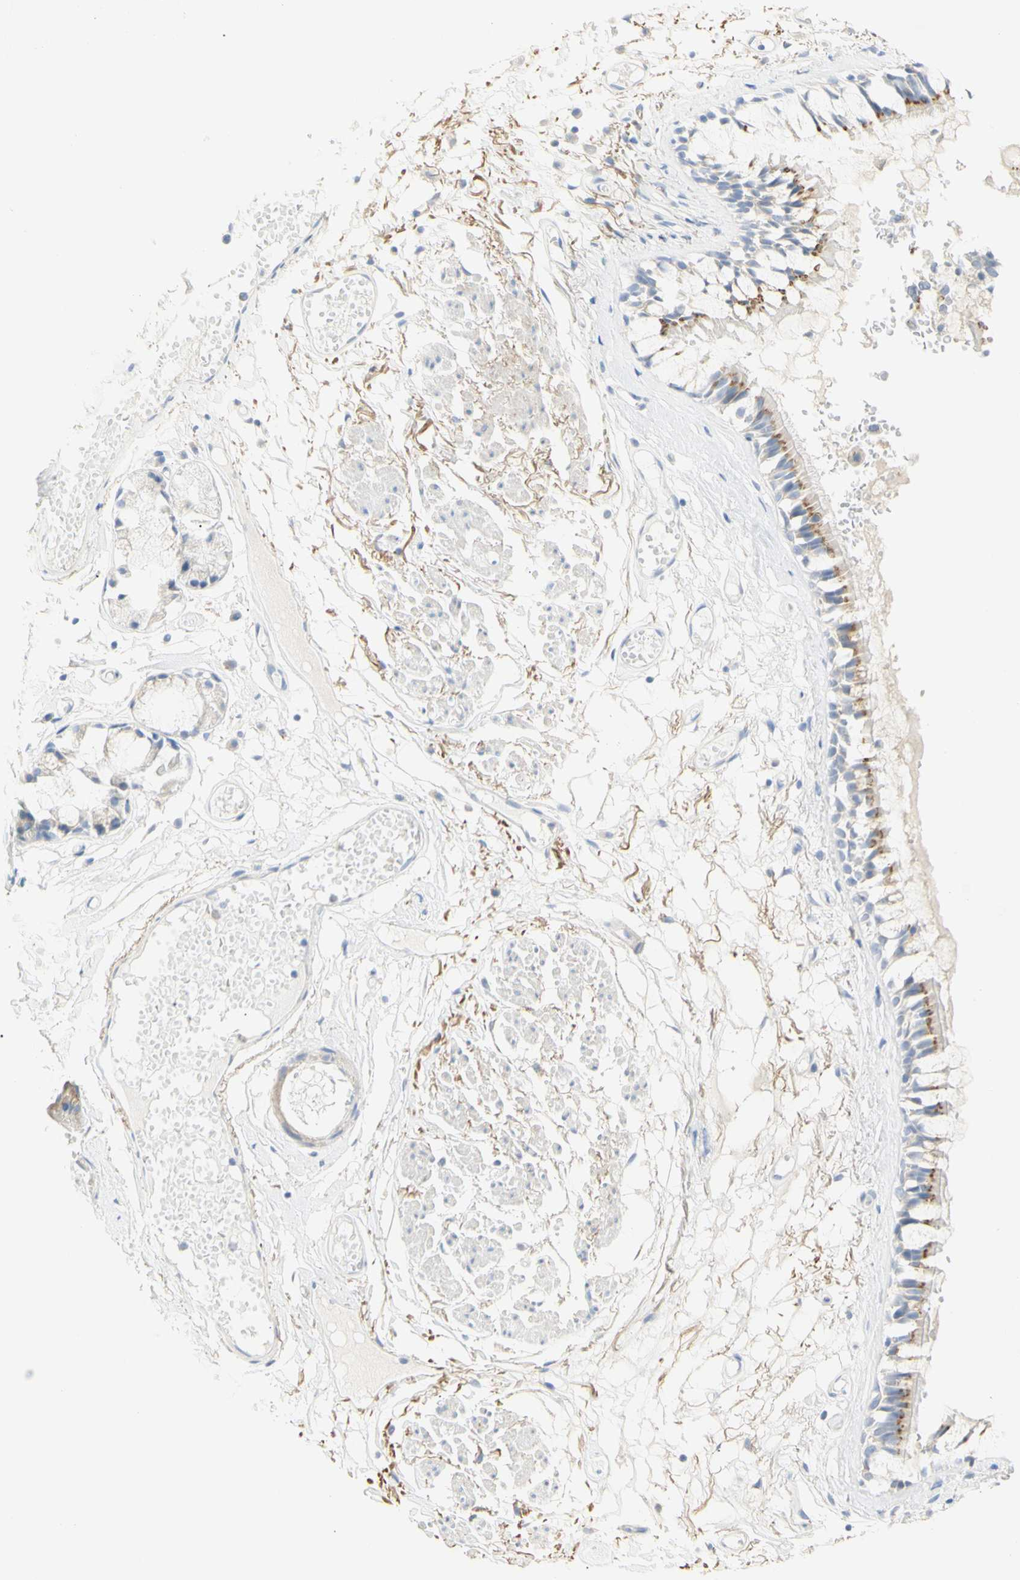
{"staining": {"intensity": "moderate", "quantity": ">75%", "location": "cytoplasmic/membranous"}, "tissue": "bronchus", "cell_type": "Respiratory epithelial cells", "image_type": "normal", "snomed": [{"axis": "morphology", "description": "Normal tissue, NOS"}, {"axis": "morphology", "description": "Inflammation, NOS"}, {"axis": "topography", "description": "Cartilage tissue"}, {"axis": "topography", "description": "Lung"}], "caption": "Brown immunohistochemical staining in normal bronchus shows moderate cytoplasmic/membranous positivity in about >75% of respiratory epithelial cells. (DAB (3,3'-diaminobenzidine) = brown stain, brightfield microscopy at high magnification).", "gene": "B4GALNT3", "patient": {"sex": "male", "age": 71}}